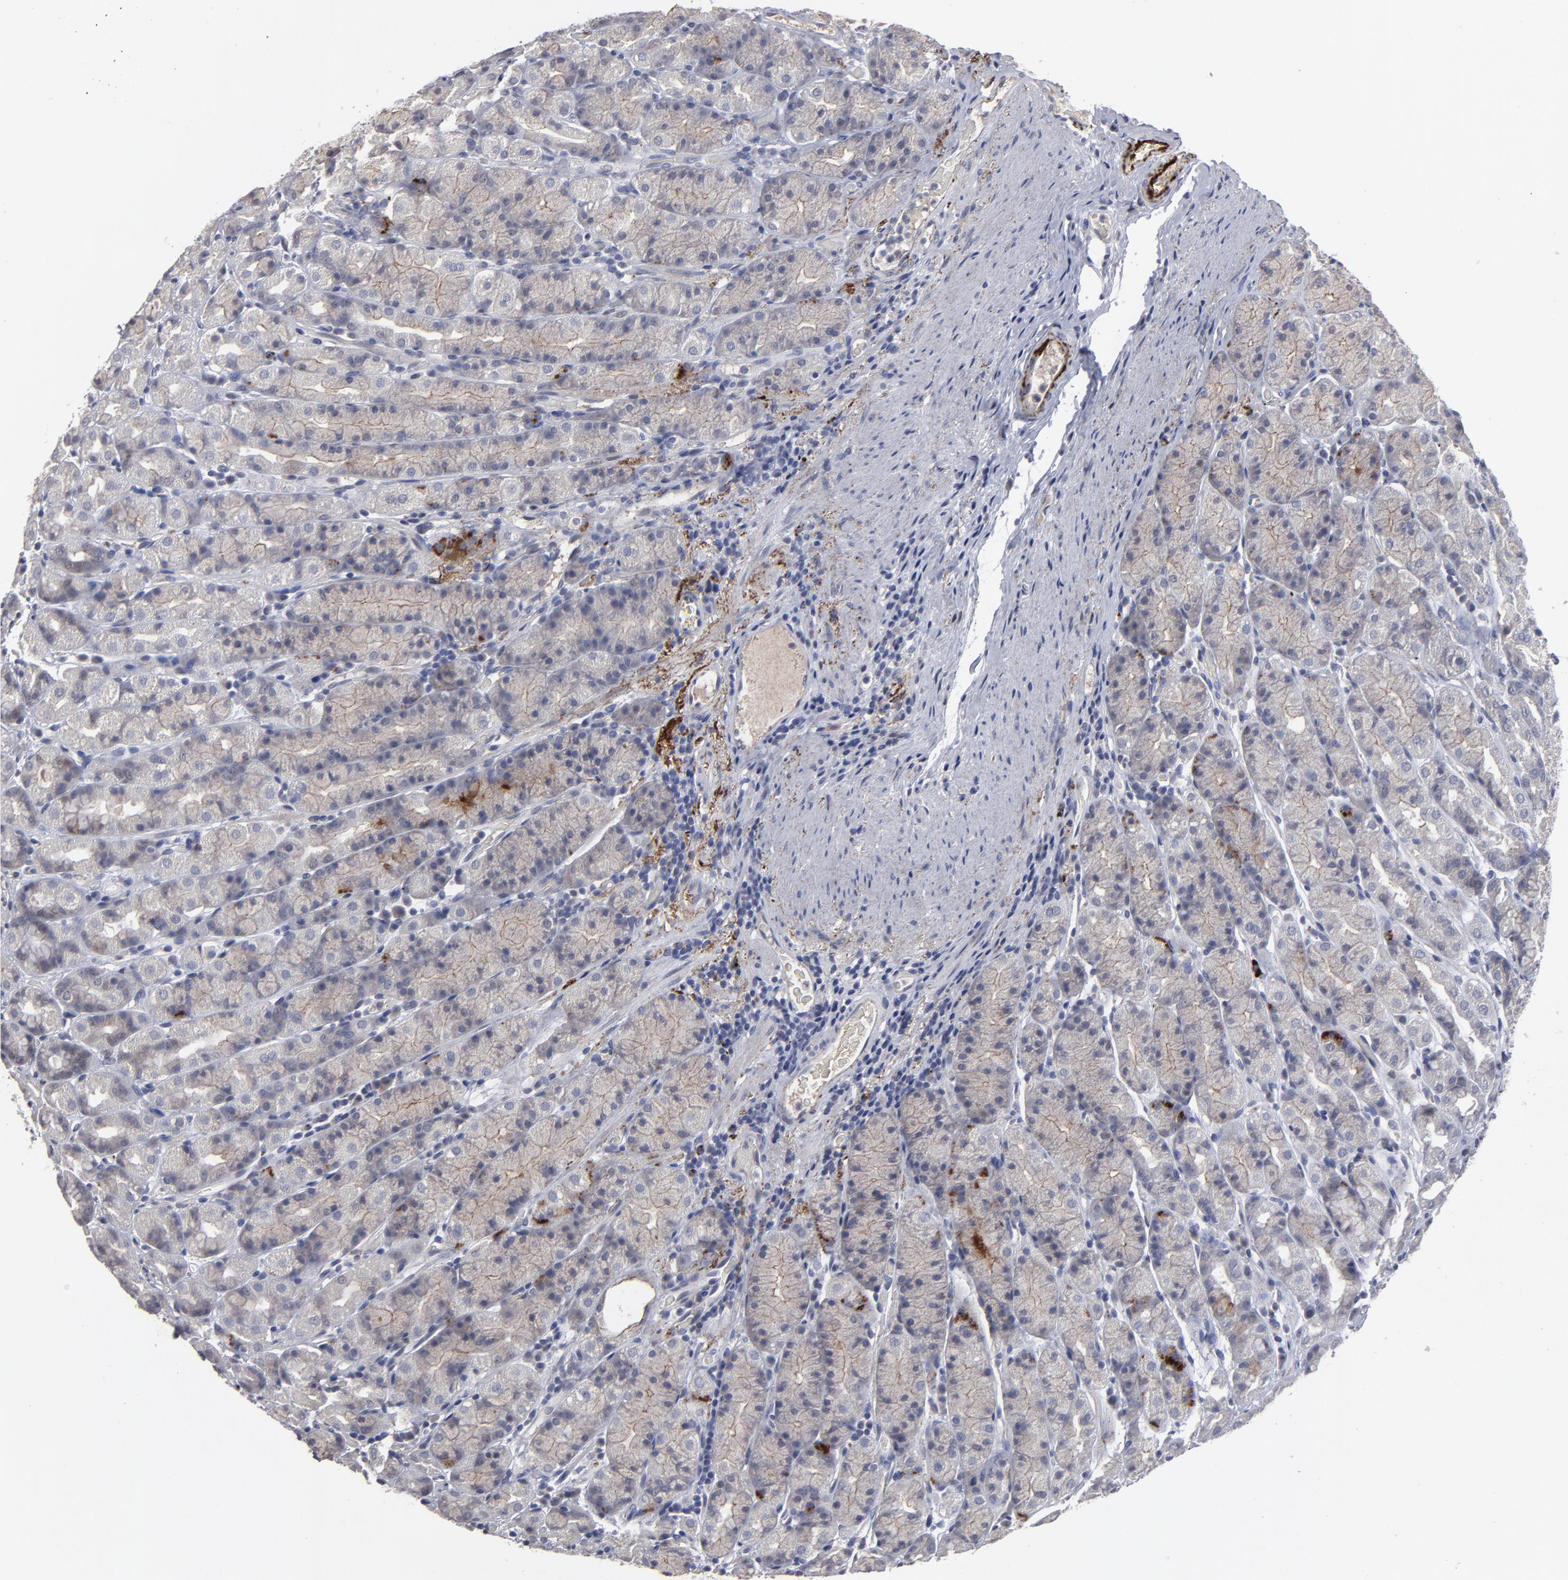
{"staining": {"intensity": "weak", "quantity": "<25%", "location": "cytoplasmic/membranous"}, "tissue": "stomach", "cell_type": "Glandular cells", "image_type": "normal", "snomed": [{"axis": "morphology", "description": "Normal tissue, NOS"}, {"axis": "topography", "description": "Stomach, upper"}], "caption": "Immunohistochemistry micrograph of normal stomach stained for a protein (brown), which exhibits no expression in glandular cells.", "gene": "GPM6B", "patient": {"sex": "male", "age": 68}}